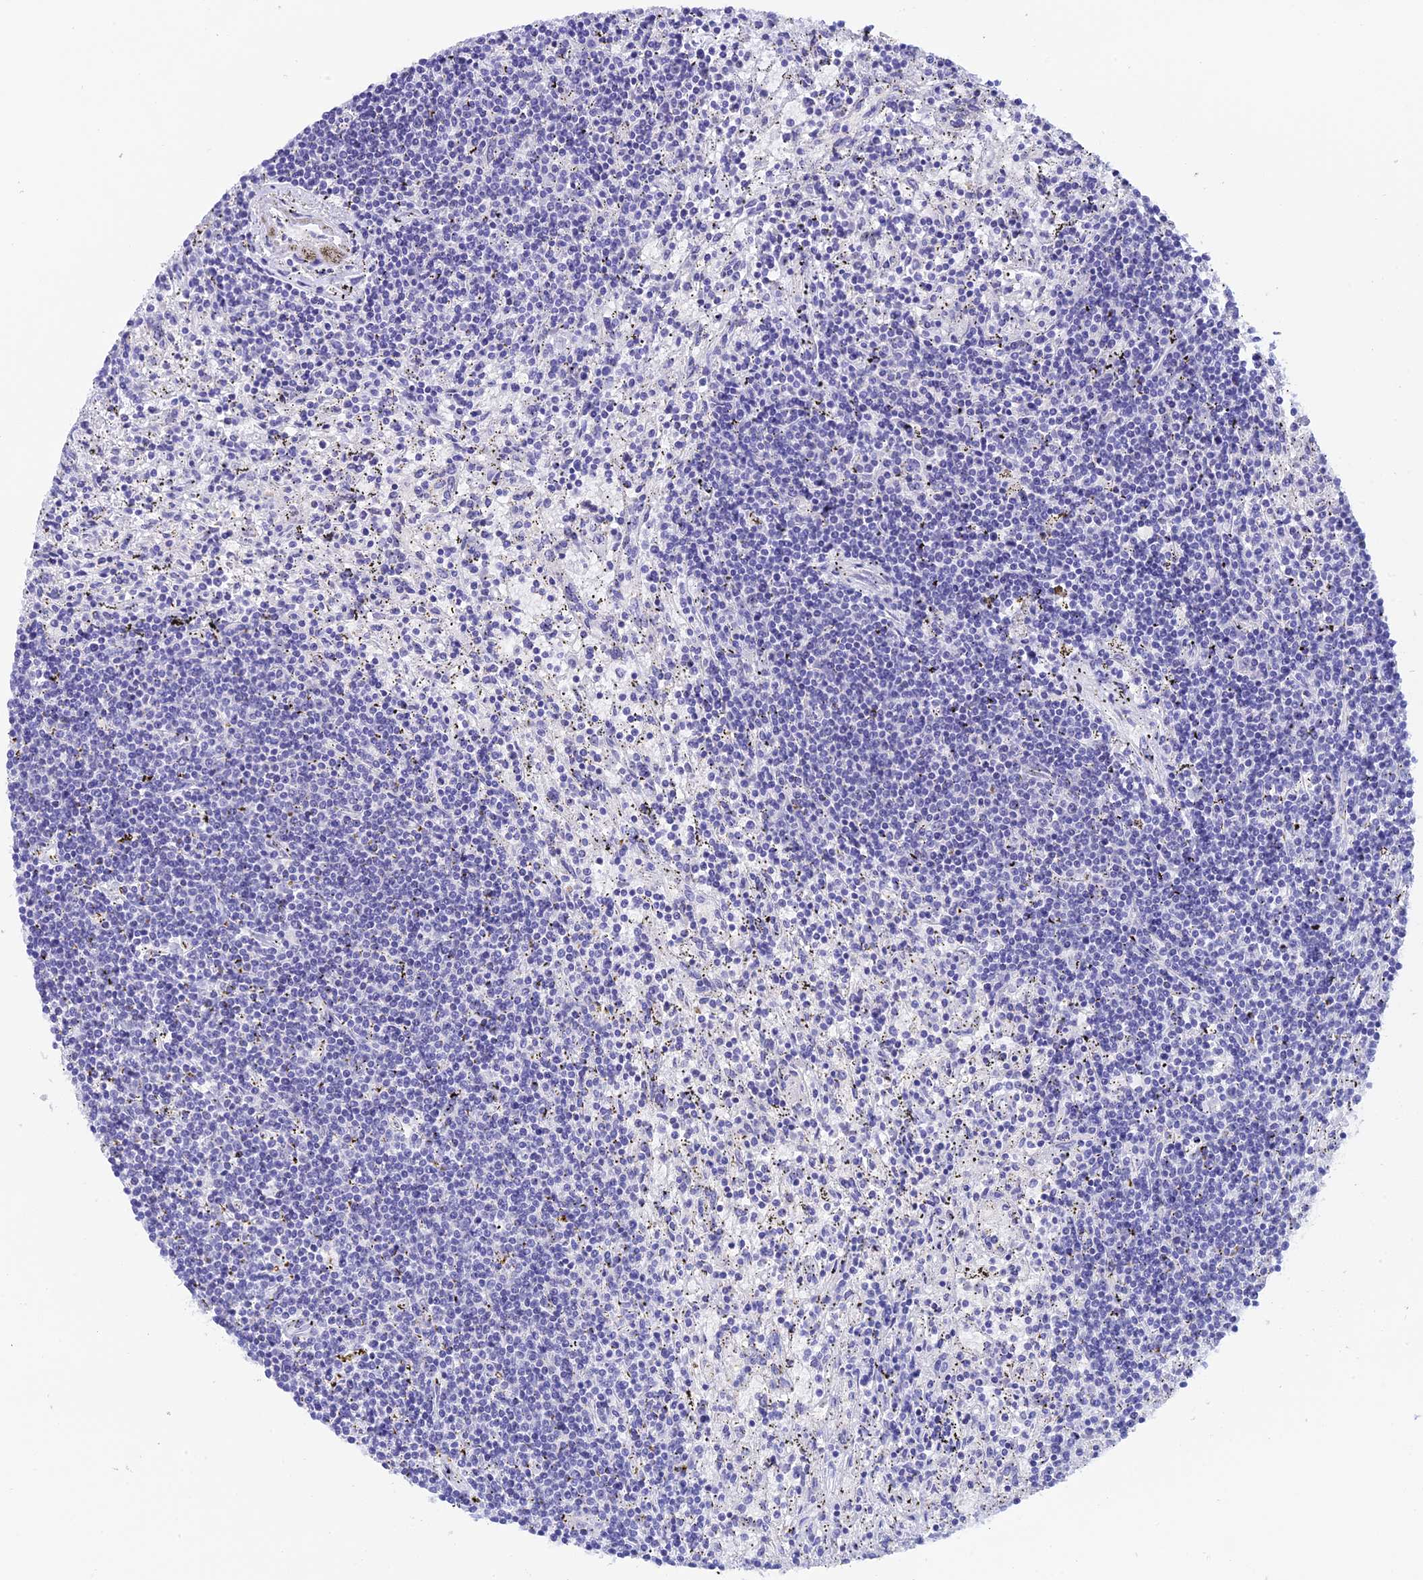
{"staining": {"intensity": "negative", "quantity": "none", "location": "none"}, "tissue": "lymphoma", "cell_type": "Tumor cells", "image_type": "cancer", "snomed": [{"axis": "morphology", "description": "Malignant lymphoma, non-Hodgkin's type, Low grade"}, {"axis": "topography", "description": "Spleen"}], "caption": "Malignant lymphoma, non-Hodgkin's type (low-grade) was stained to show a protein in brown. There is no significant positivity in tumor cells.", "gene": "RASGEF1B", "patient": {"sex": "male", "age": 76}}